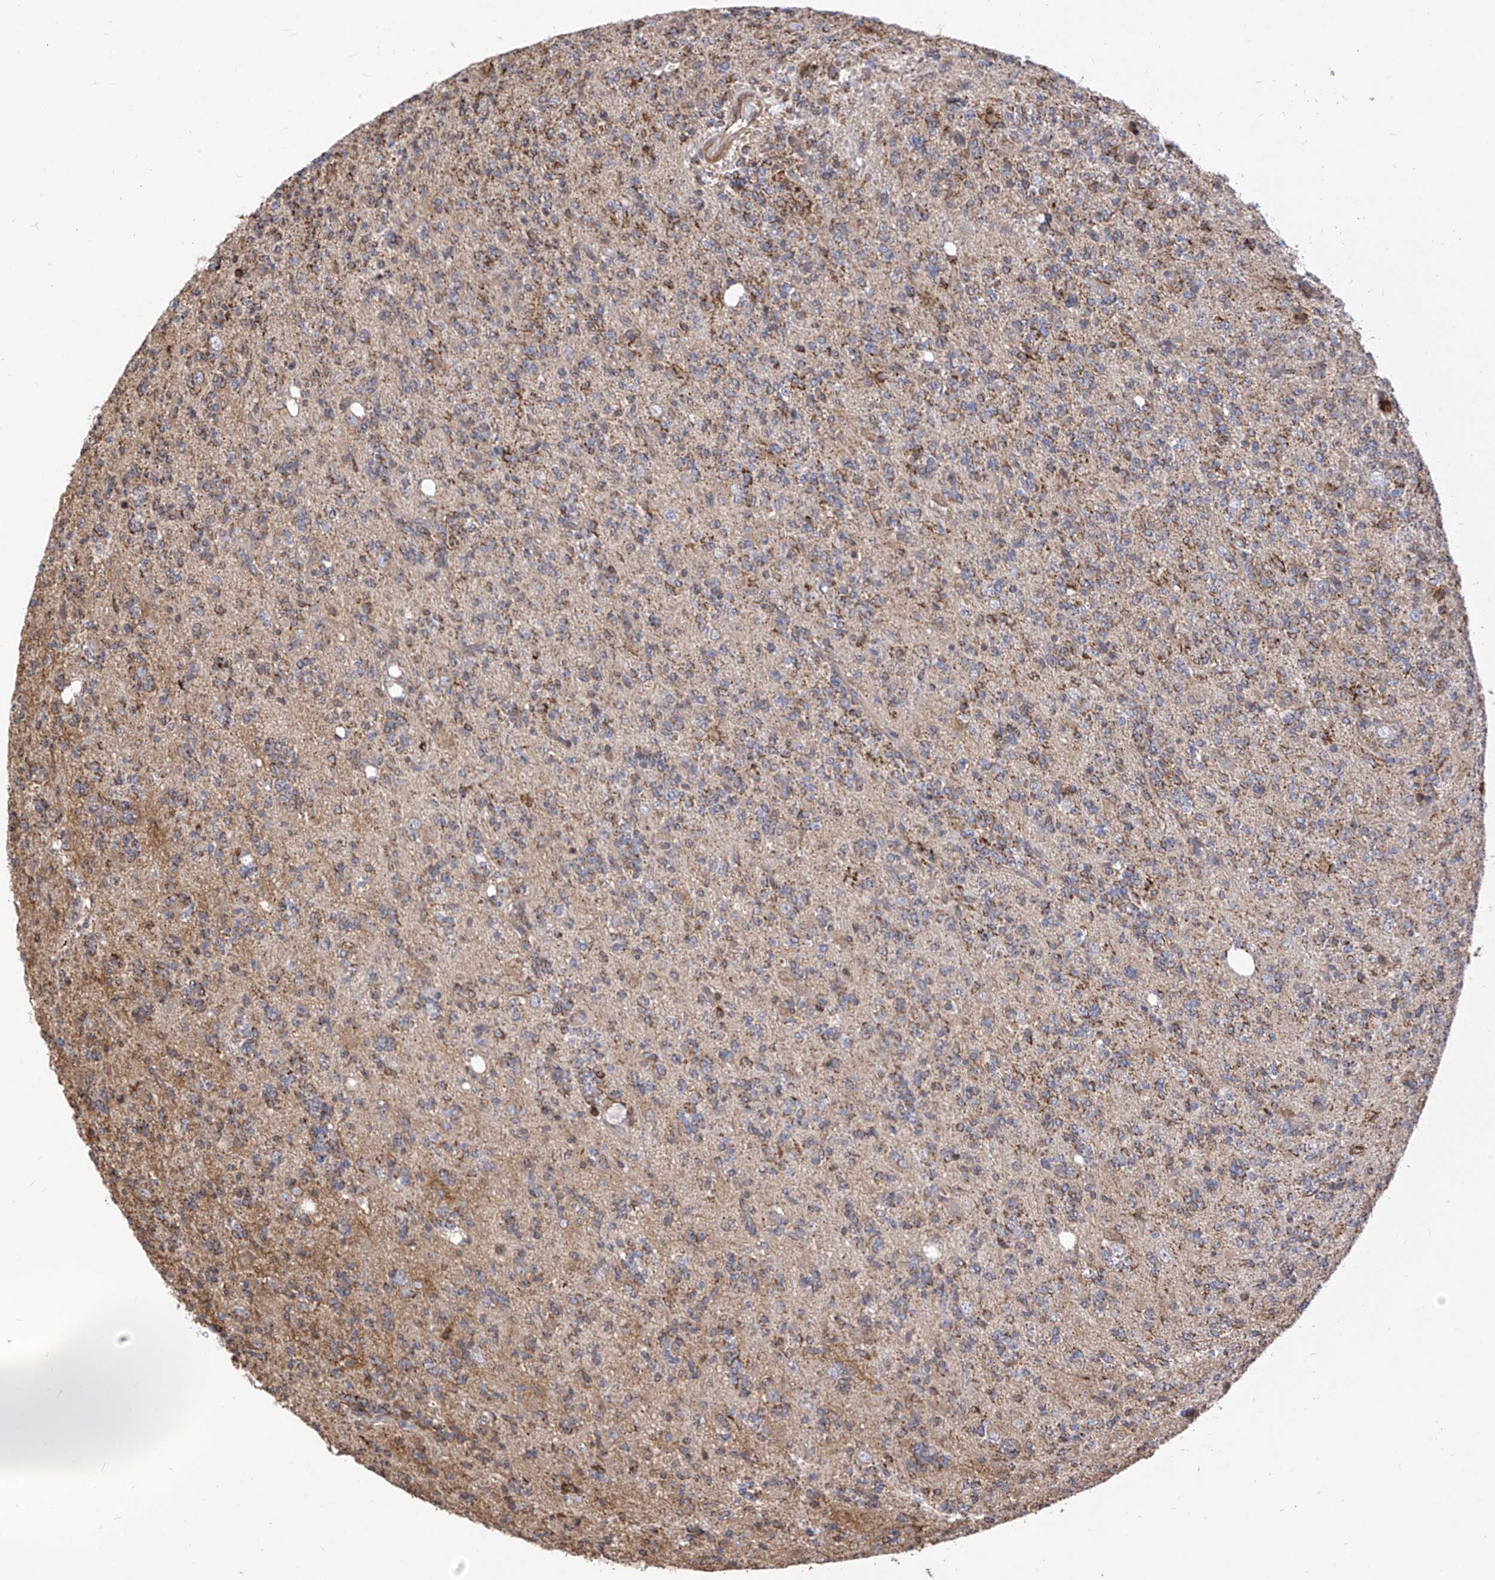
{"staining": {"intensity": "moderate", "quantity": "25%-75%", "location": "cytoplasmic/membranous"}, "tissue": "glioma", "cell_type": "Tumor cells", "image_type": "cancer", "snomed": [{"axis": "morphology", "description": "Glioma, malignant, High grade"}, {"axis": "topography", "description": "Brain"}], "caption": "Protein staining of glioma tissue displays moderate cytoplasmic/membranous positivity in approximately 25%-75% of tumor cells.", "gene": "TTLL8", "patient": {"sex": "female", "age": 62}}